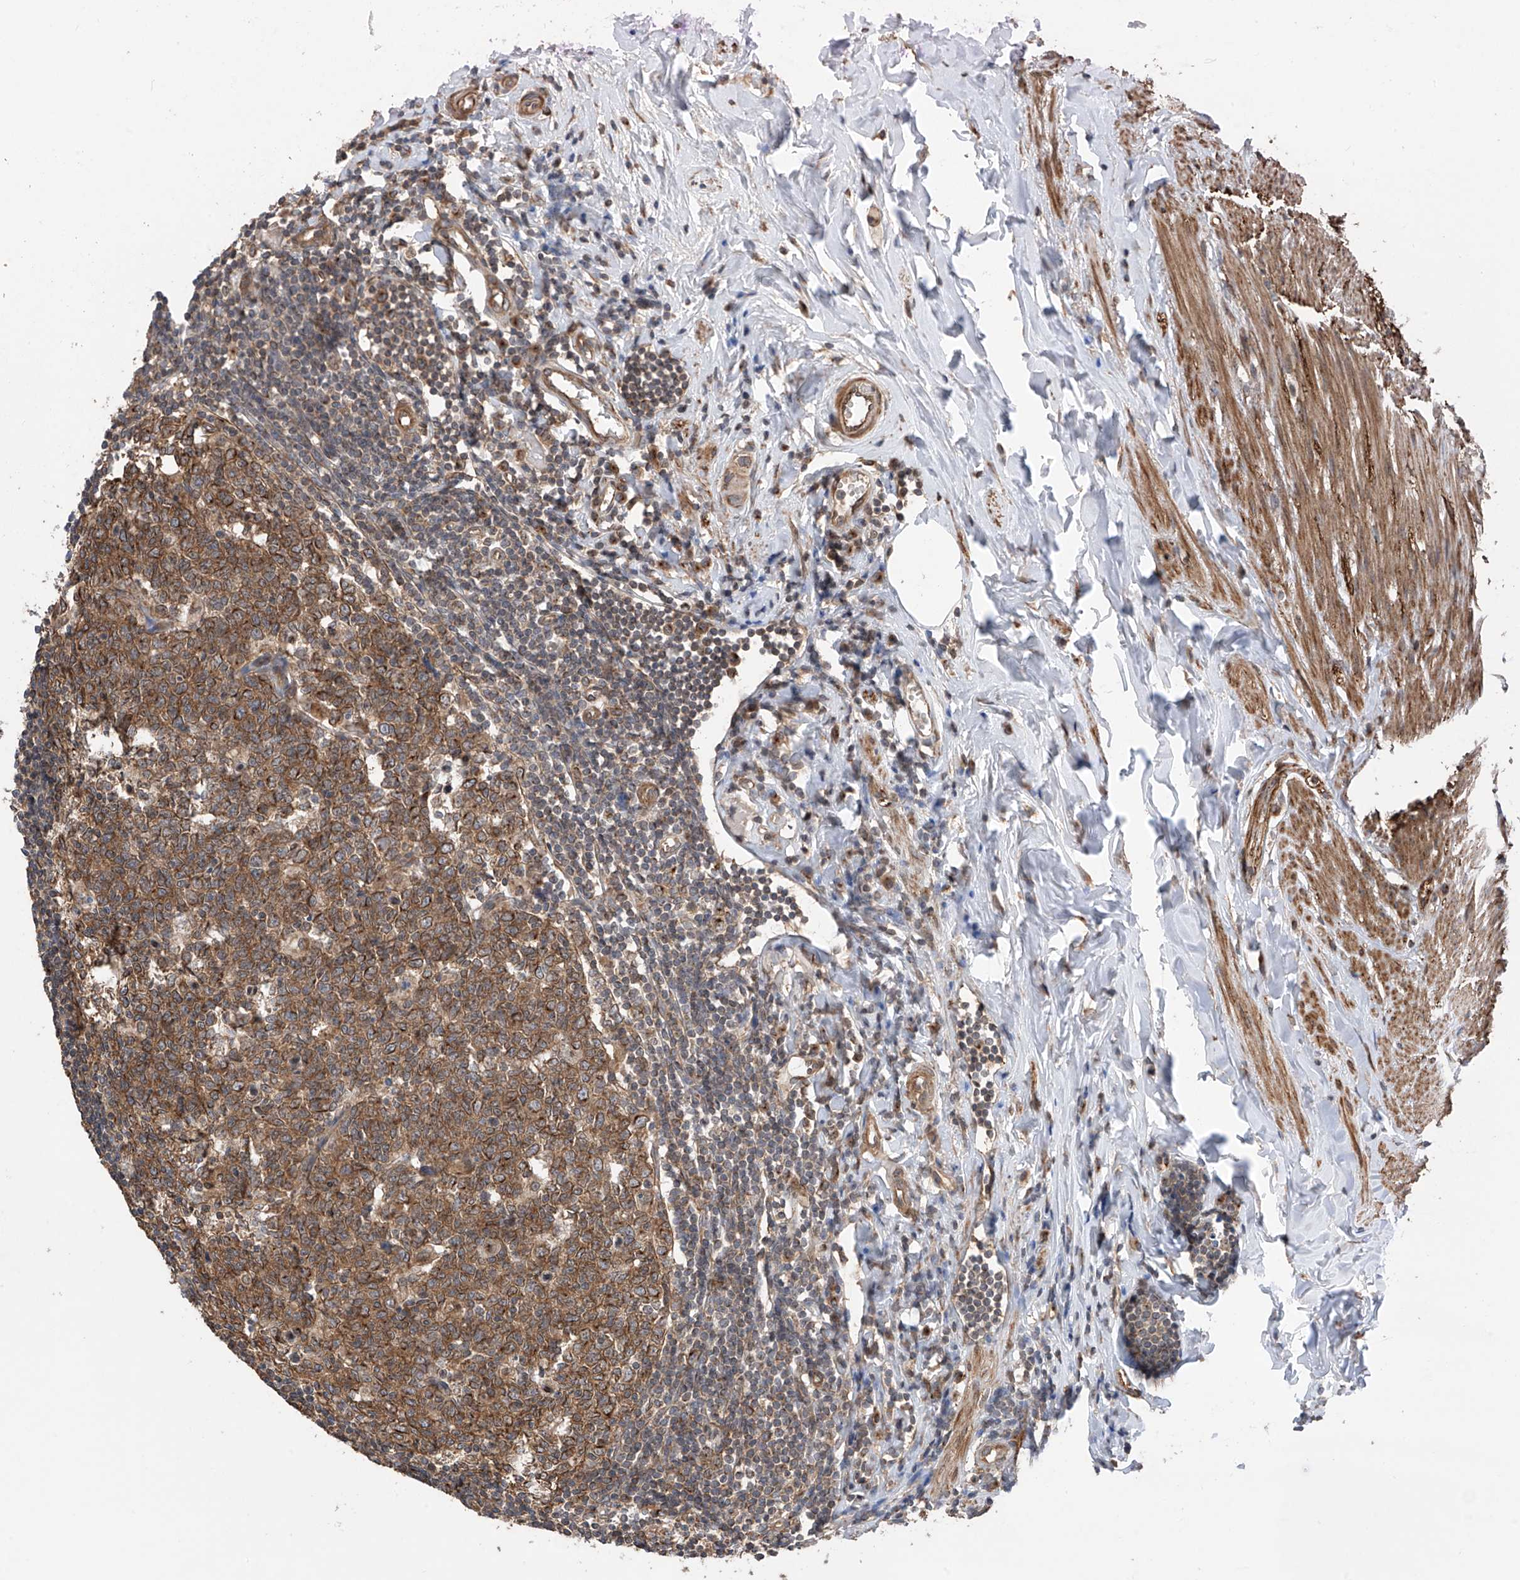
{"staining": {"intensity": "moderate", "quantity": ">75%", "location": "cytoplasmic/membranous"}, "tissue": "appendix", "cell_type": "Glandular cells", "image_type": "normal", "snomed": [{"axis": "morphology", "description": "Normal tissue, NOS"}, {"axis": "topography", "description": "Appendix"}], "caption": "DAB (3,3'-diaminobenzidine) immunohistochemical staining of unremarkable human appendix shows moderate cytoplasmic/membranous protein staining in about >75% of glandular cells. The protein is stained brown, and the nuclei are stained in blue (DAB (3,3'-diaminobenzidine) IHC with brightfield microscopy, high magnification).", "gene": "RPAIN", "patient": {"sex": "female", "age": 54}}